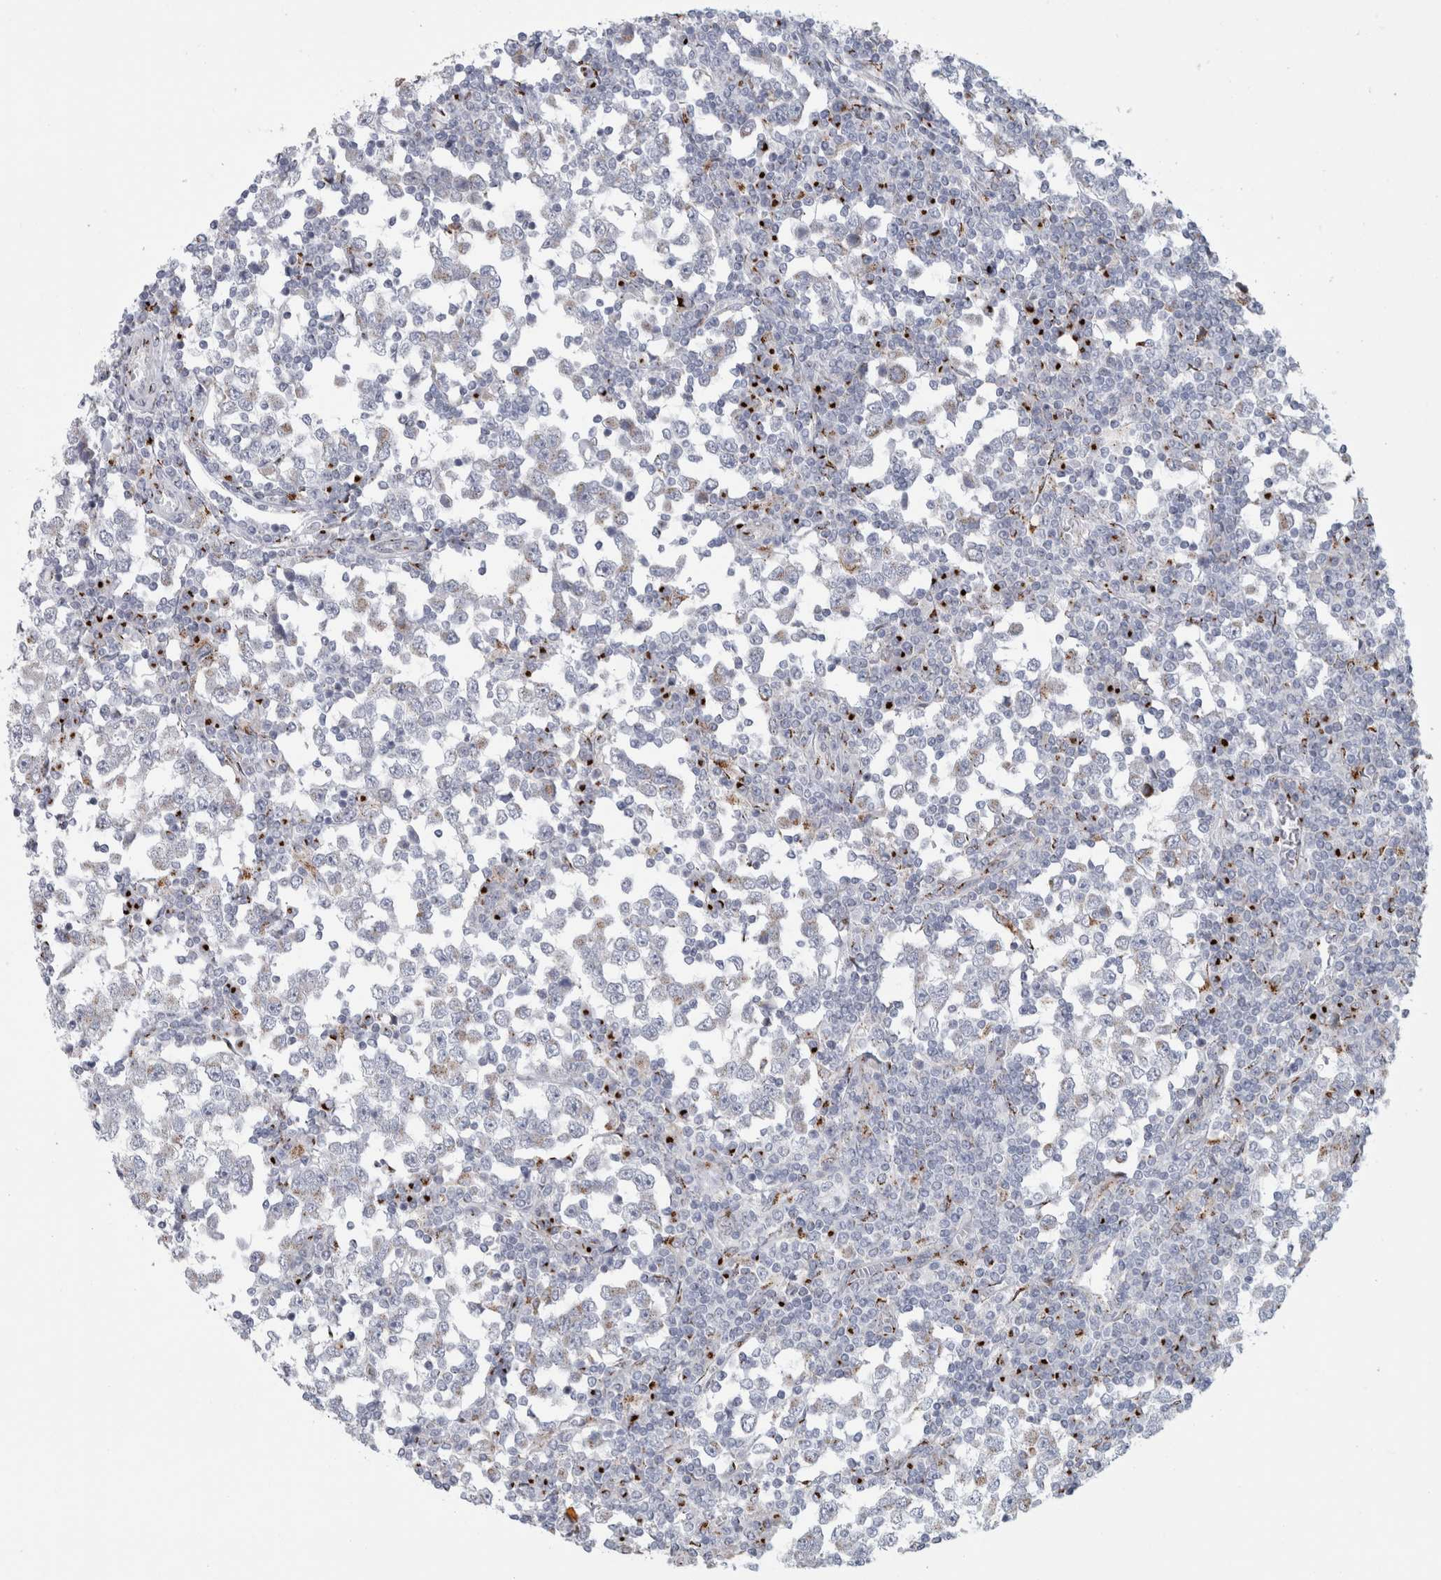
{"staining": {"intensity": "negative", "quantity": "none", "location": "none"}, "tissue": "testis cancer", "cell_type": "Tumor cells", "image_type": "cancer", "snomed": [{"axis": "morphology", "description": "Seminoma, NOS"}, {"axis": "topography", "description": "Testis"}], "caption": "Seminoma (testis) stained for a protein using immunohistochemistry displays no staining tumor cells.", "gene": "MCFD2", "patient": {"sex": "male", "age": 65}}